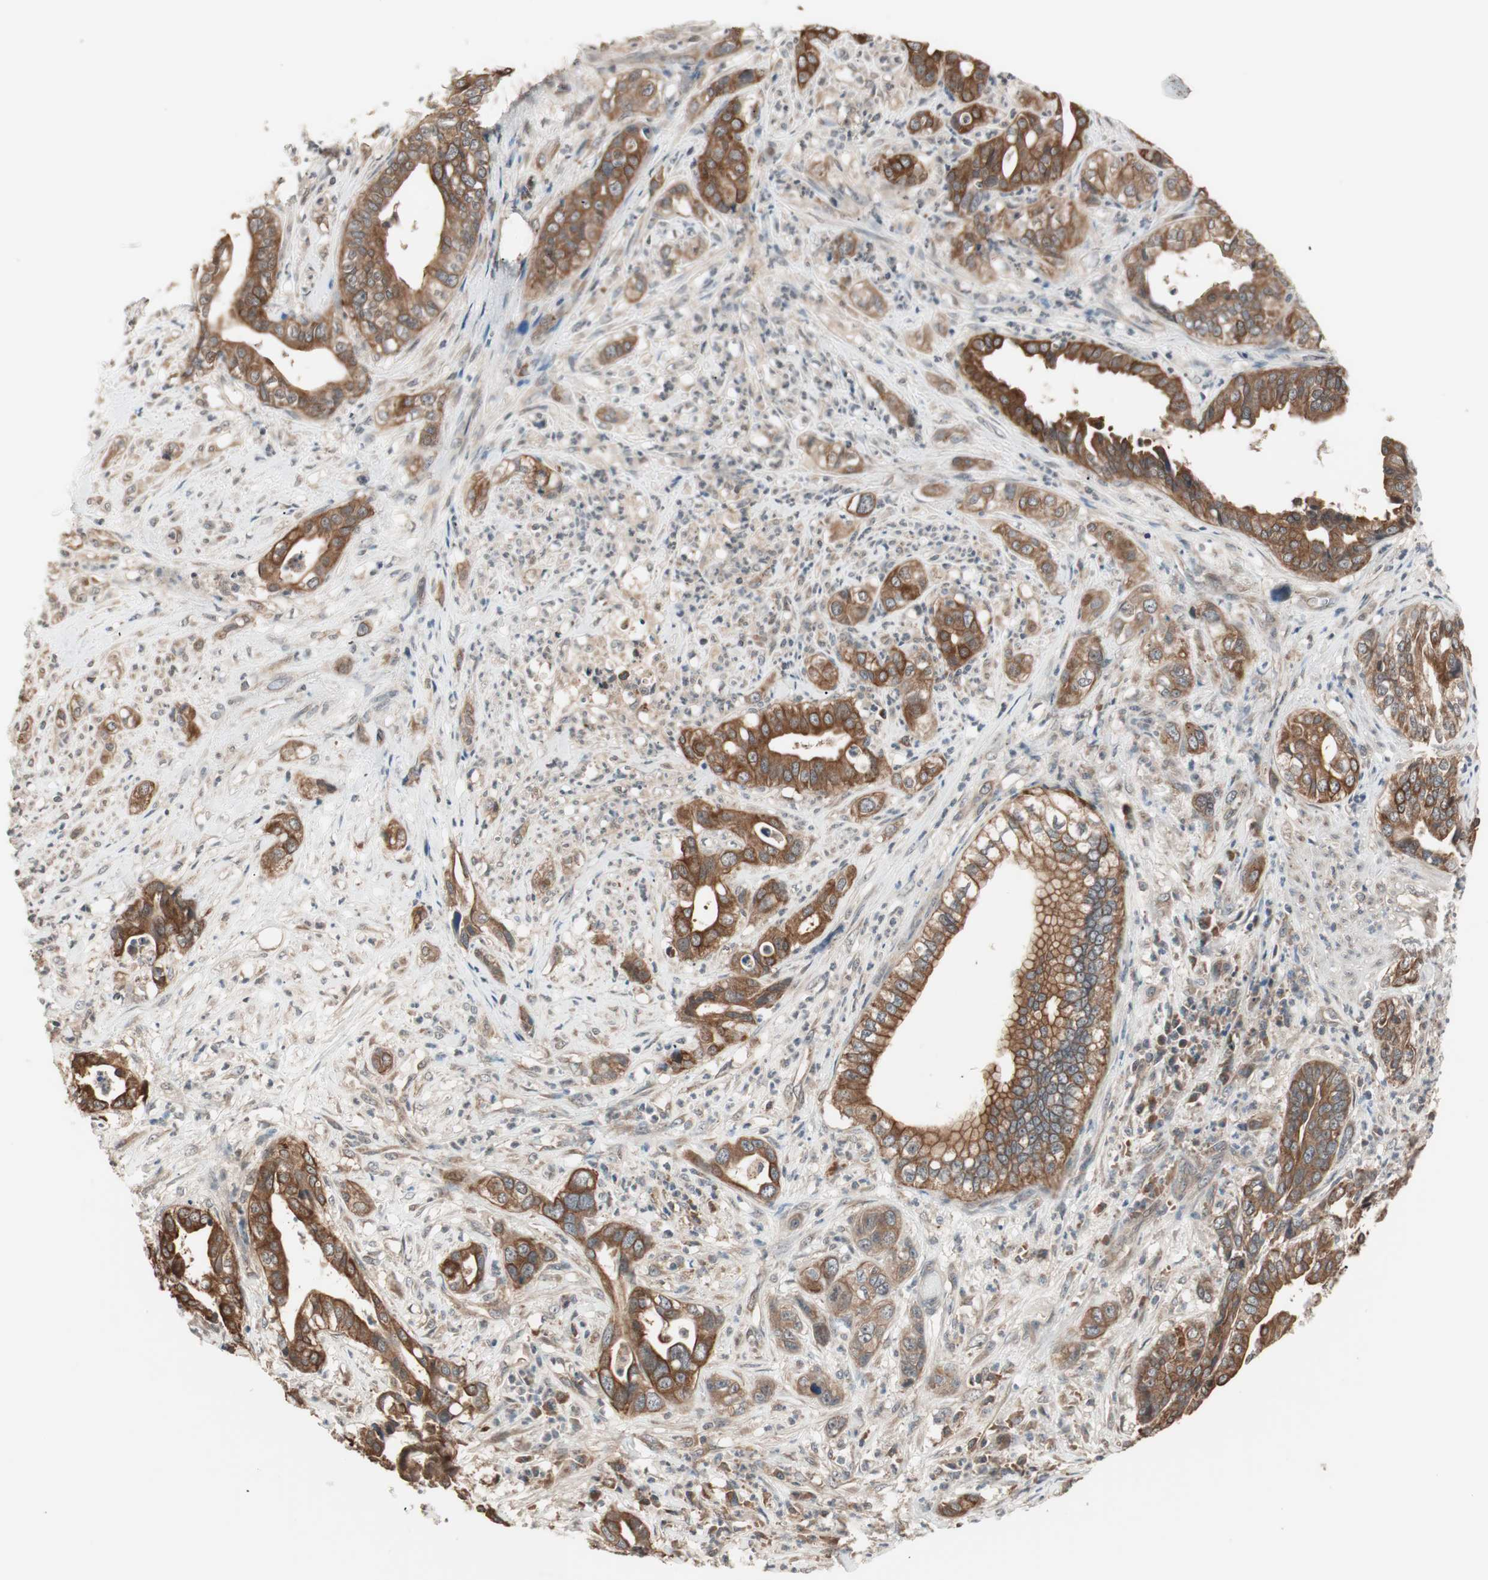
{"staining": {"intensity": "moderate", "quantity": ">75%", "location": "cytoplasmic/membranous"}, "tissue": "liver cancer", "cell_type": "Tumor cells", "image_type": "cancer", "snomed": [{"axis": "morphology", "description": "Cholangiocarcinoma"}, {"axis": "topography", "description": "Liver"}], "caption": "Liver cancer (cholangiocarcinoma) stained with DAB immunohistochemistry shows medium levels of moderate cytoplasmic/membranous positivity in approximately >75% of tumor cells.", "gene": "FBXO5", "patient": {"sex": "female", "age": 61}}